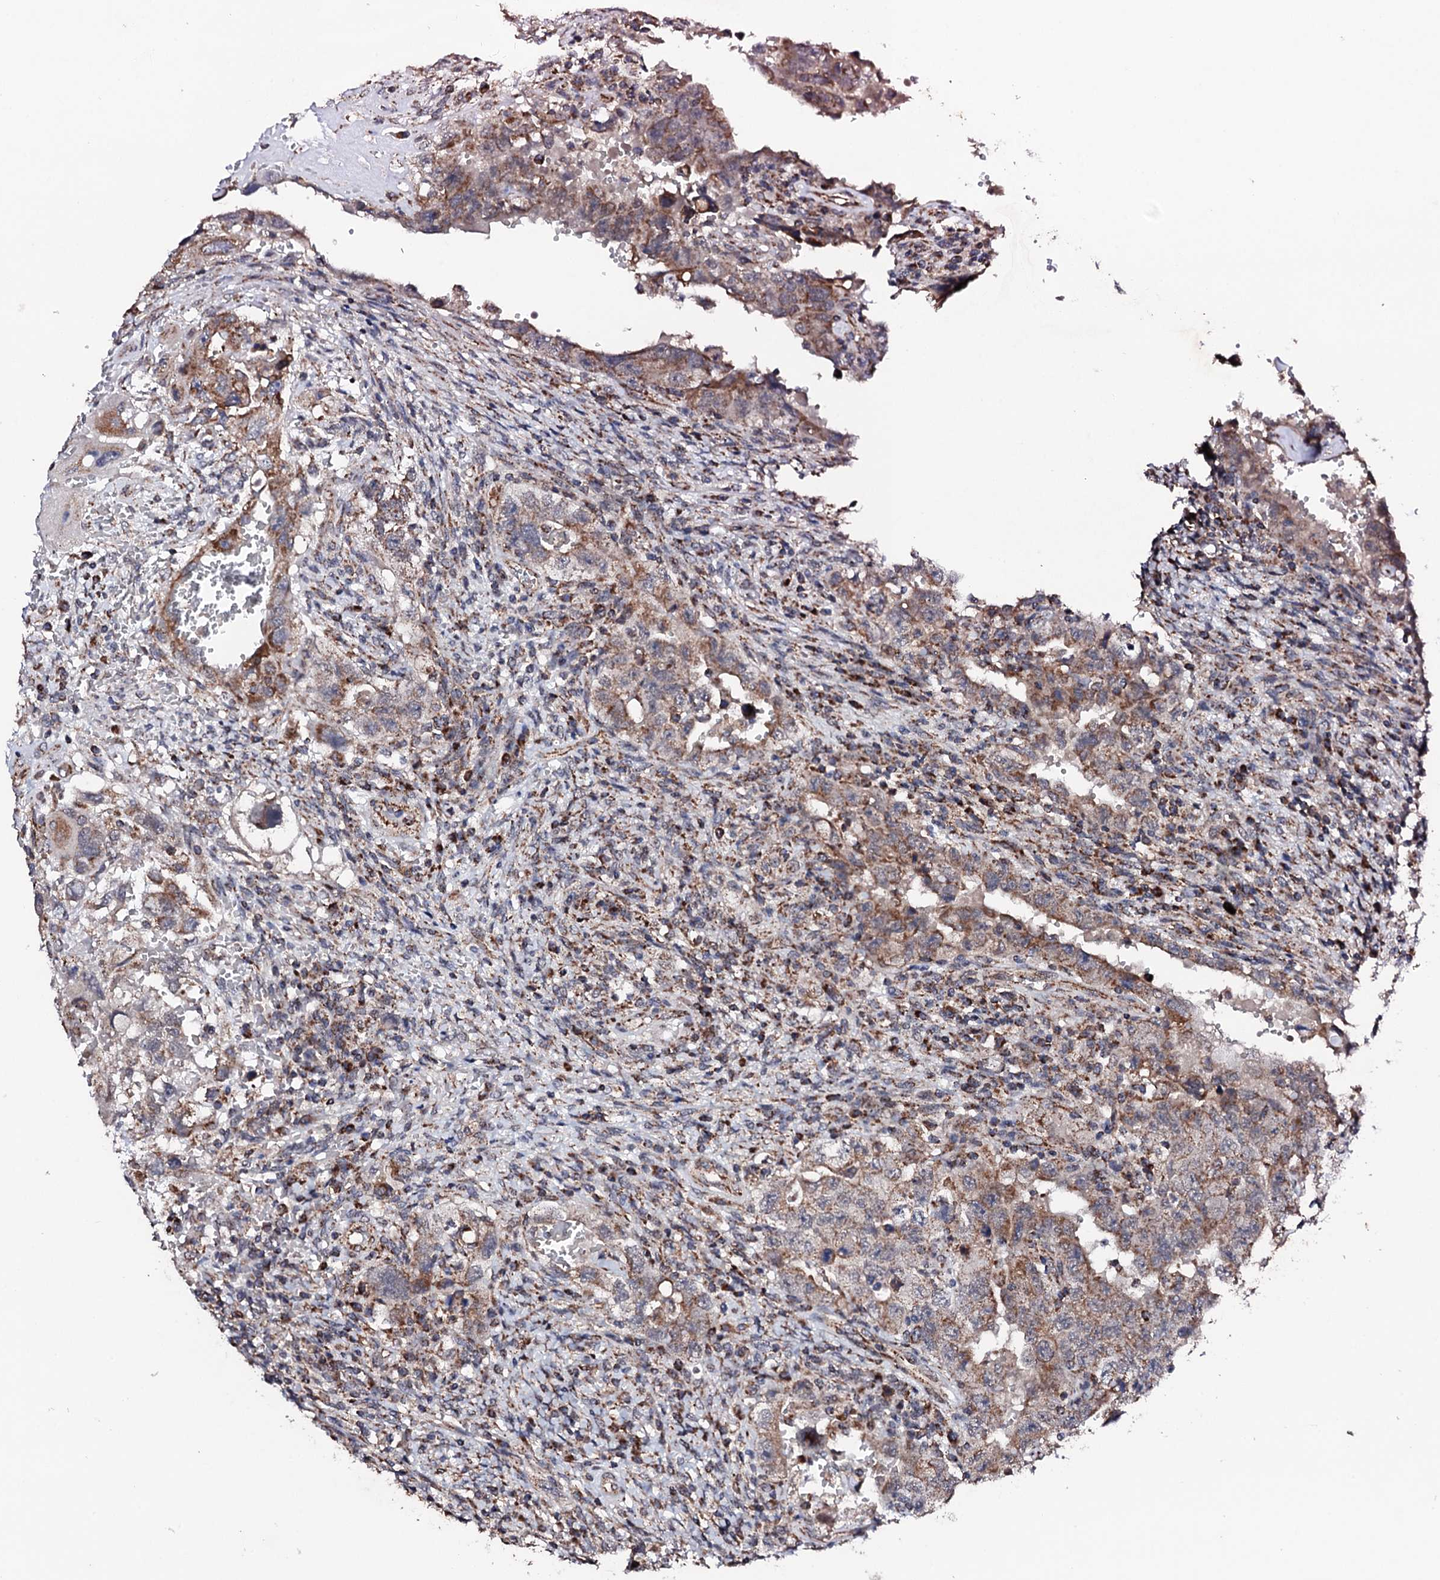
{"staining": {"intensity": "moderate", "quantity": ">75%", "location": "cytoplasmic/membranous"}, "tissue": "testis cancer", "cell_type": "Tumor cells", "image_type": "cancer", "snomed": [{"axis": "morphology", "description": "Carcinoma, Embryonal, NOS"}, {"axis": "topography", "description": "Testis"}], "caption": "Immunohistochemical staining of testis cancer shows medium levels of moderate cytoplasmic/membranous positivity in approximately >75% of tumor cells.", "gene": "MTIF3", "patient": {"sex": "male", "age": 26}}